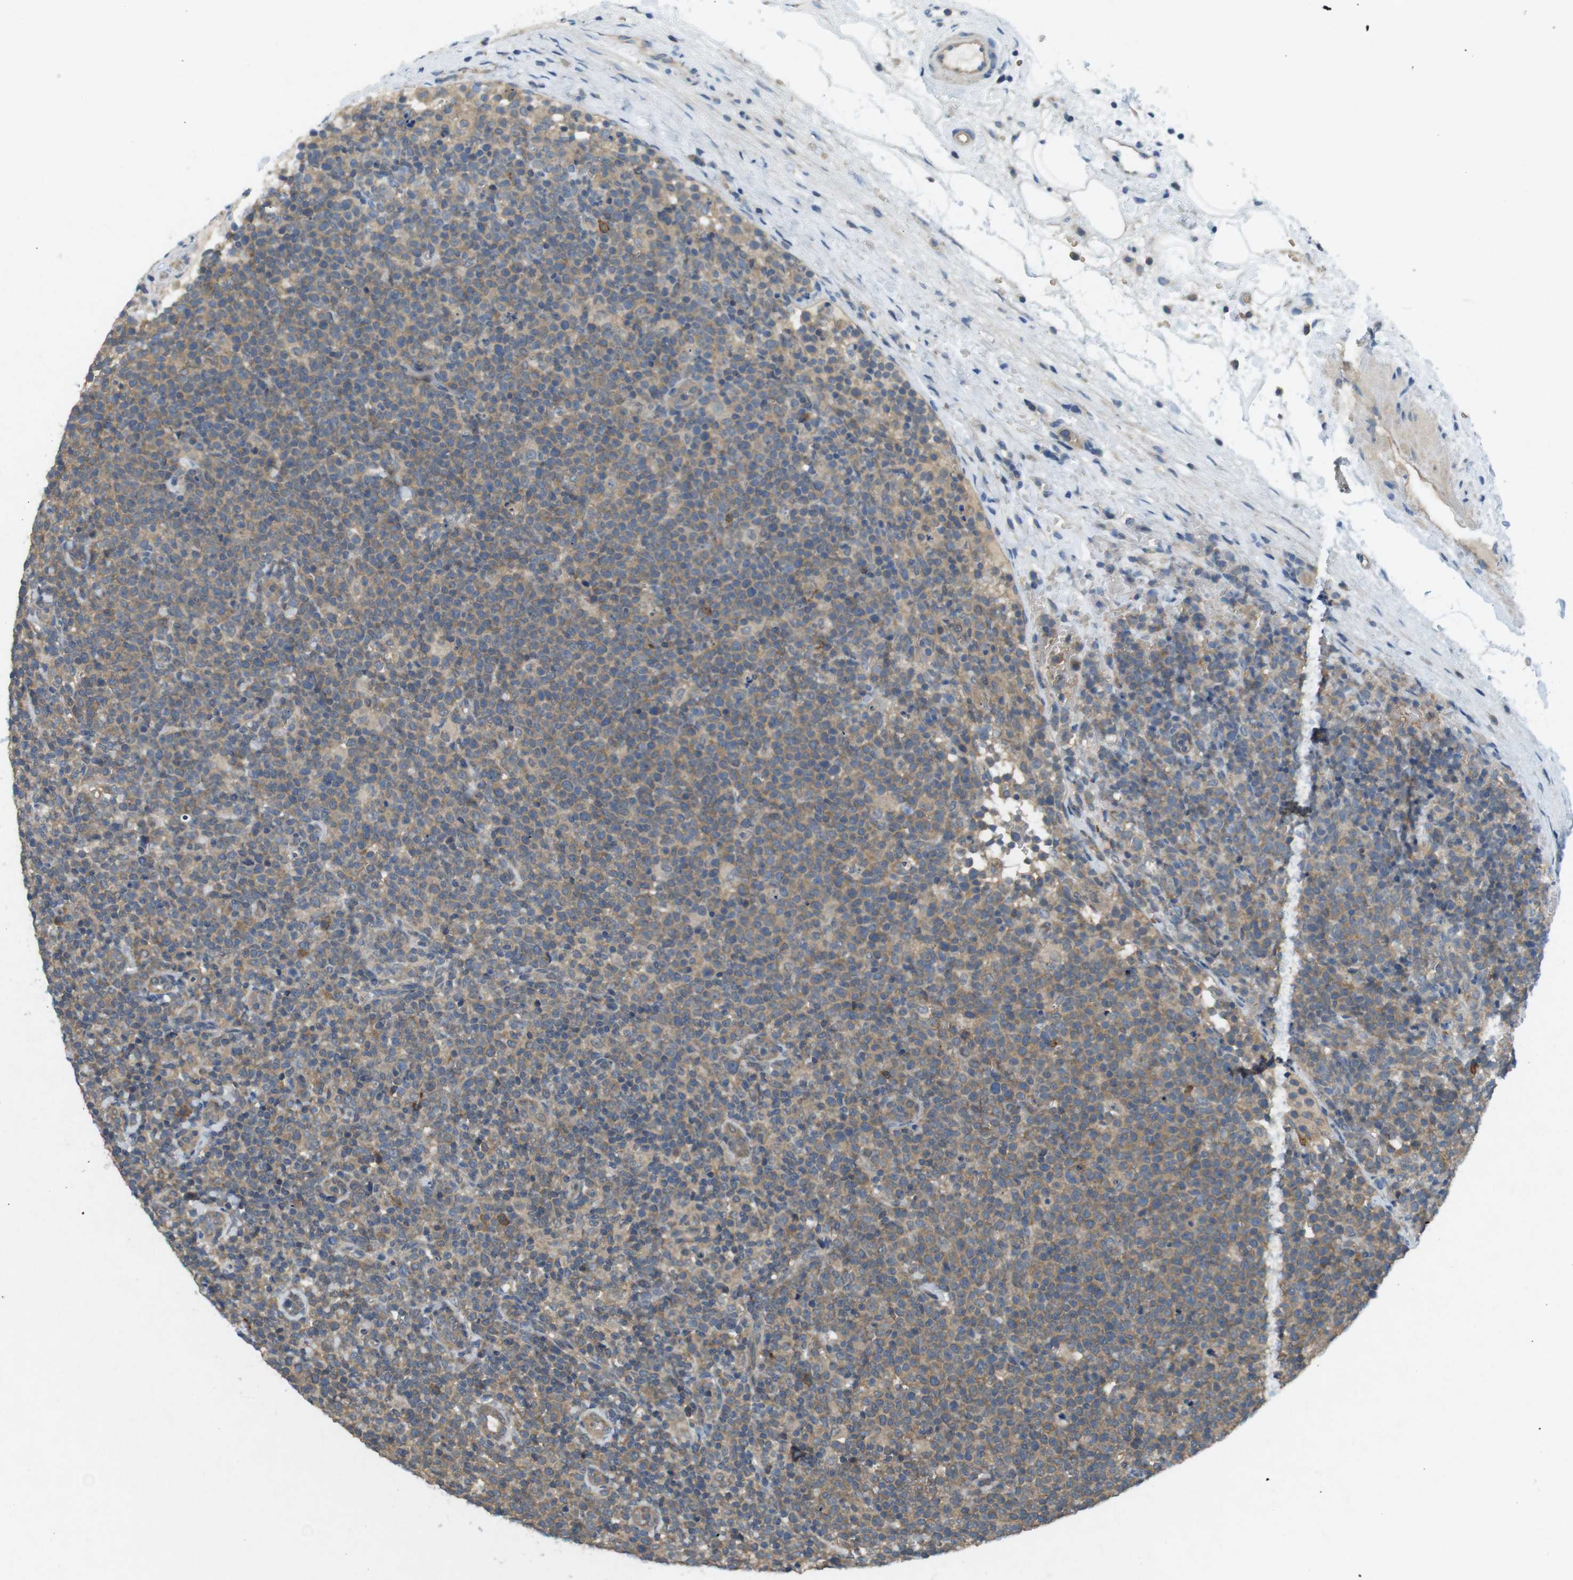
{"staining": {"intensity": "moderate", "quantity": "25%-75%", "location": "cytoplasmic/membranous"}, "tissue": "lymphoma", "cell_type": "Tumor cells", "image_type": "cancer", "snomed": [{"axis": "morphology", "description": "Malignant lymphoma, non-Hodgkin's type, High grade"}, {"axis": "topography", "description": "Lymph node"}], "caption": "Malignant lymphoma, non-Hodgkin's type (high-grade) was stained to show a protein in brown. There is medium levels of moderate cytoplasmic/membranous staining in about 25%-75% of tumor cells. (Stains: DAB in brown, nuclei in blue, Microscopy: brightfield microscopy at high magnification).", "gene": "SUGT1", "patient": {"sex": "male", "age": 61}}